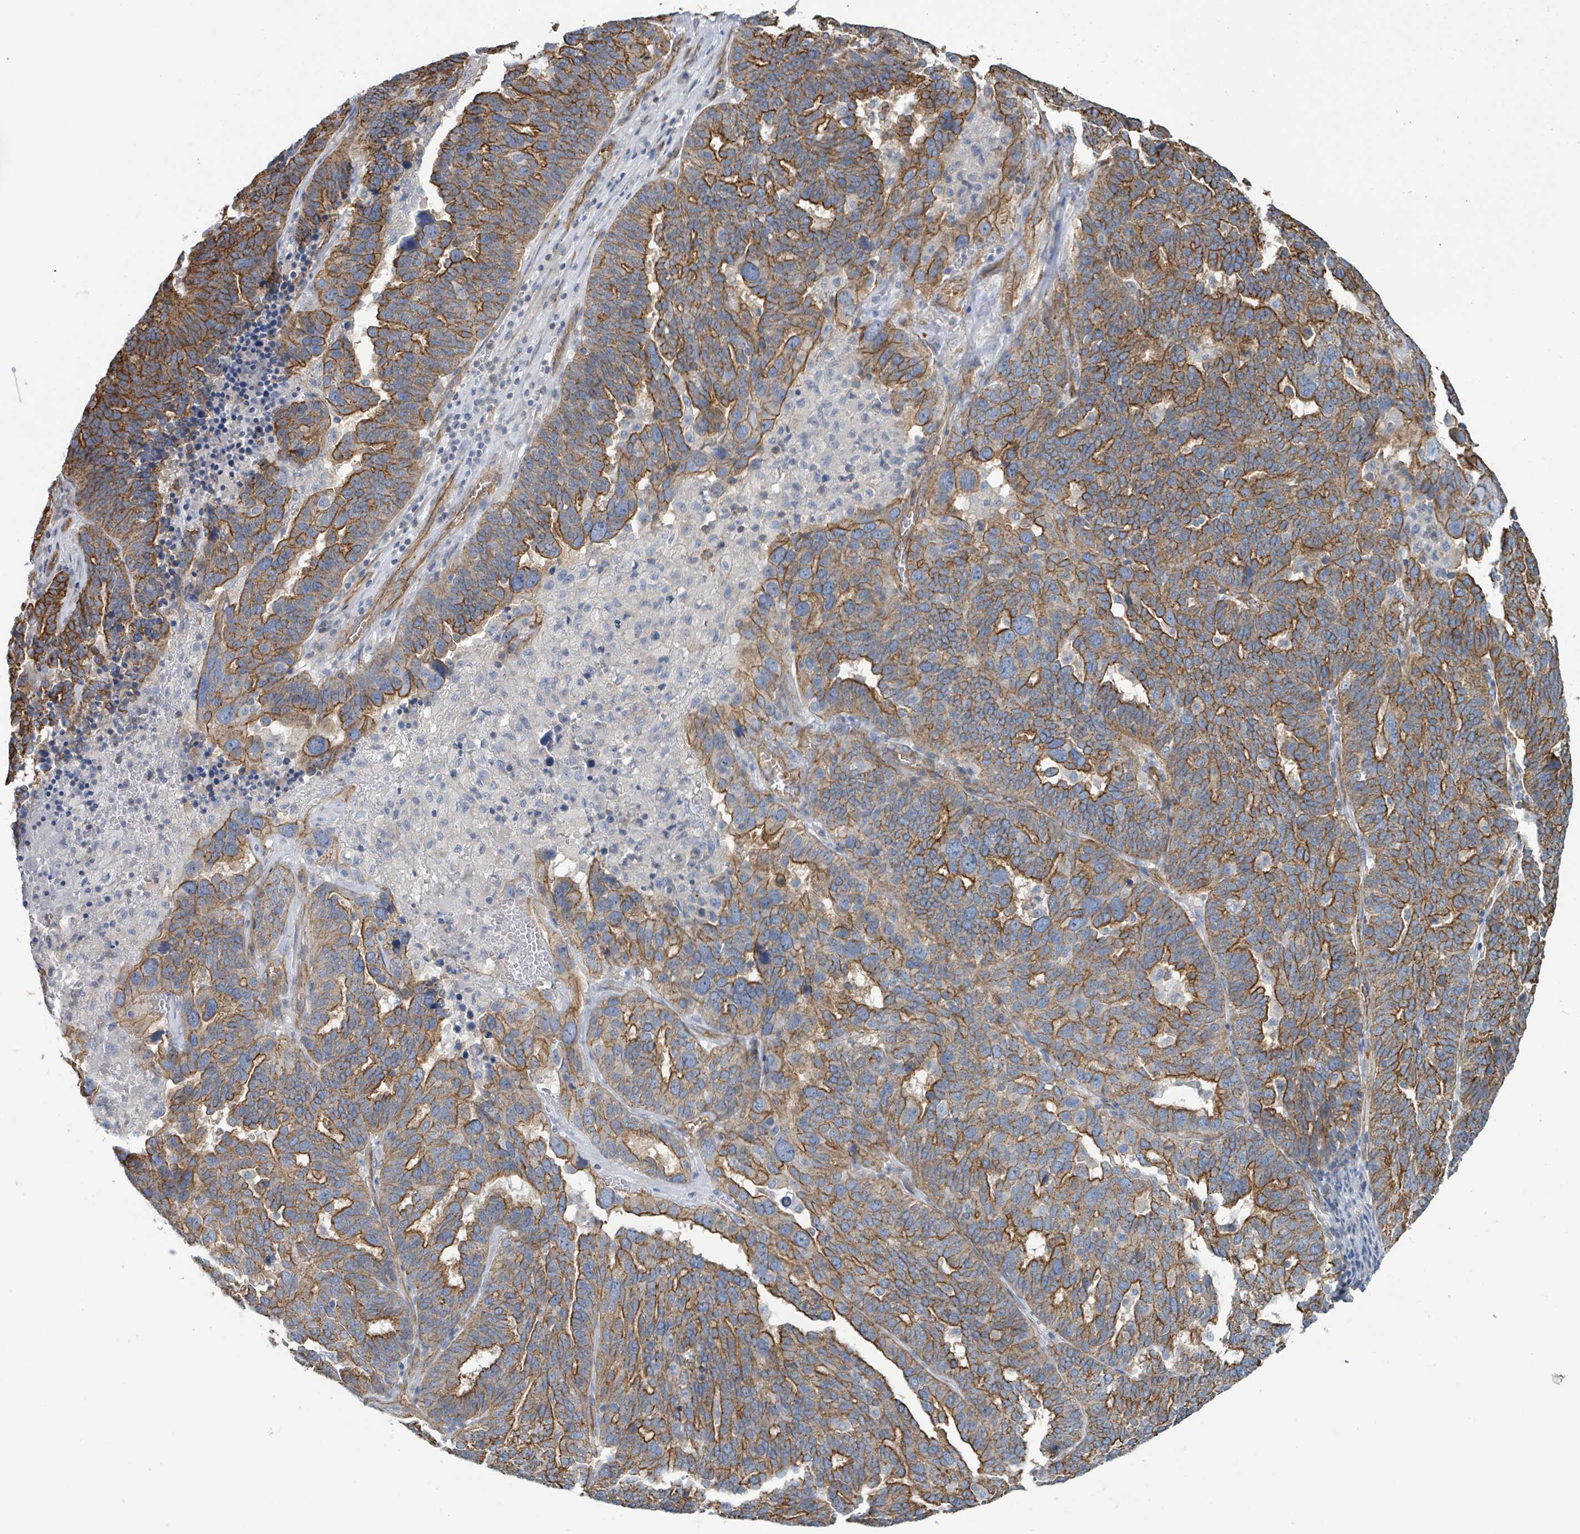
{"staining": {"intensity": "moderate", "quantity": ">75%", "location": "cytoplasmic/membranous"}, "tissue": "ovarian cancer", "cell_type": "Tumor cells", "image_type": "cancer", "snomed": [{"axis": "morphology", "description": "Cystadenocarcinoma, serous, NOS"}, {"axis": "topography", "description": "Ovary"}], "caption": "This is an image of immunohistochemistry staining of ovarian cancer (serous cystadenocarcinoma), which shows moderate positivity in the cytoplasmic/membranous of tumor cells.", "gene": "LDOC1", "patient": {"sex": "female", "age": 59}}